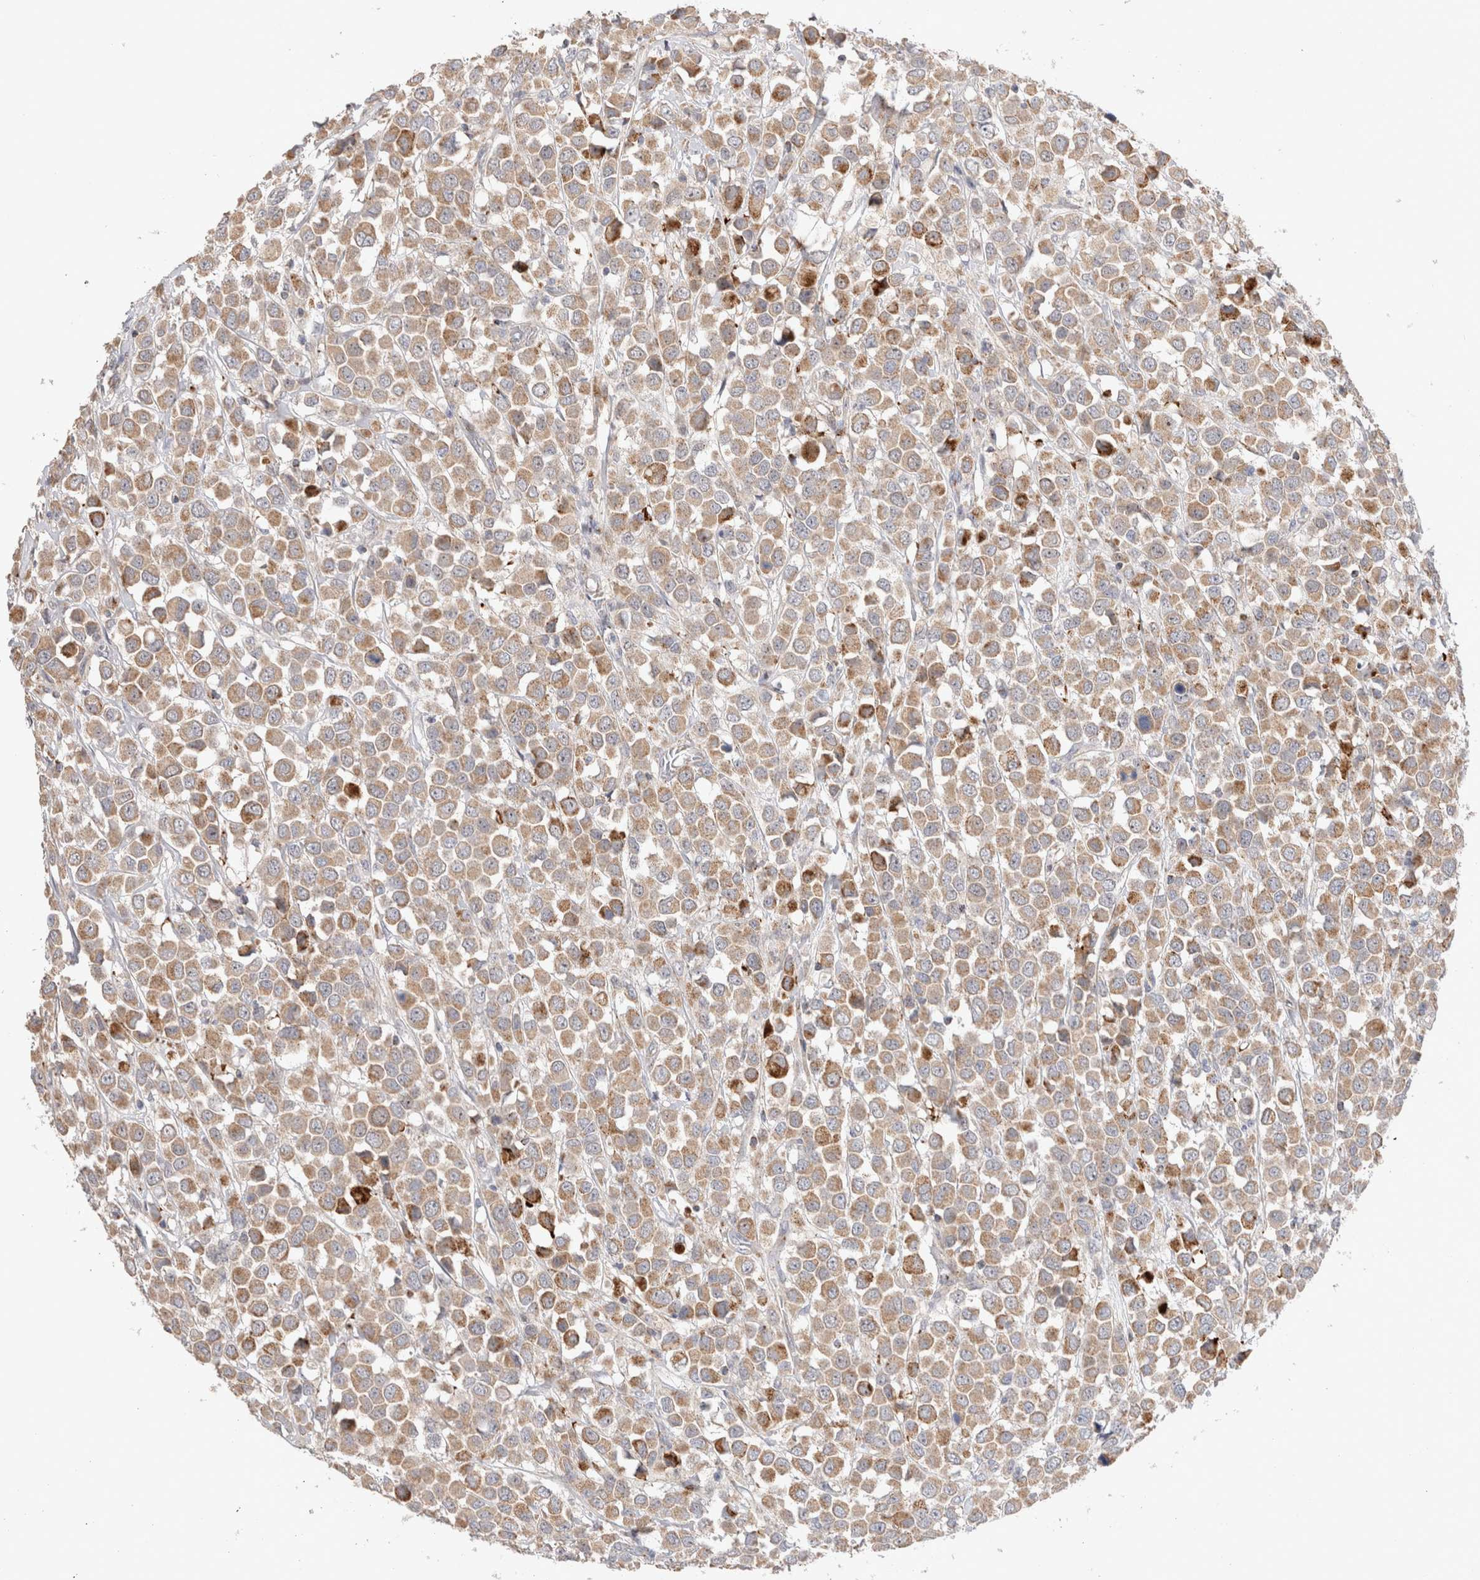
{"staining": {"intensity": "moderate", "quantity": ">75%", "location": "cytoplasmic/membranous"}, "tissue": "breast cancer", "cell_type": "Tumor cells", "image_type": "cancer", "snomed": [{"axis": "morphology", "description": "Duct carcinoma"}, {"axis": "topography", "description": "Breast"}], "caption": "Moderate cytoplasmic/membranous staining is appreciated in about >75% of tumor cells in infiltrating ductal carcinoma (breast).", "gene": "CHADL", "patient": {"sex": "female", "age": 61}}